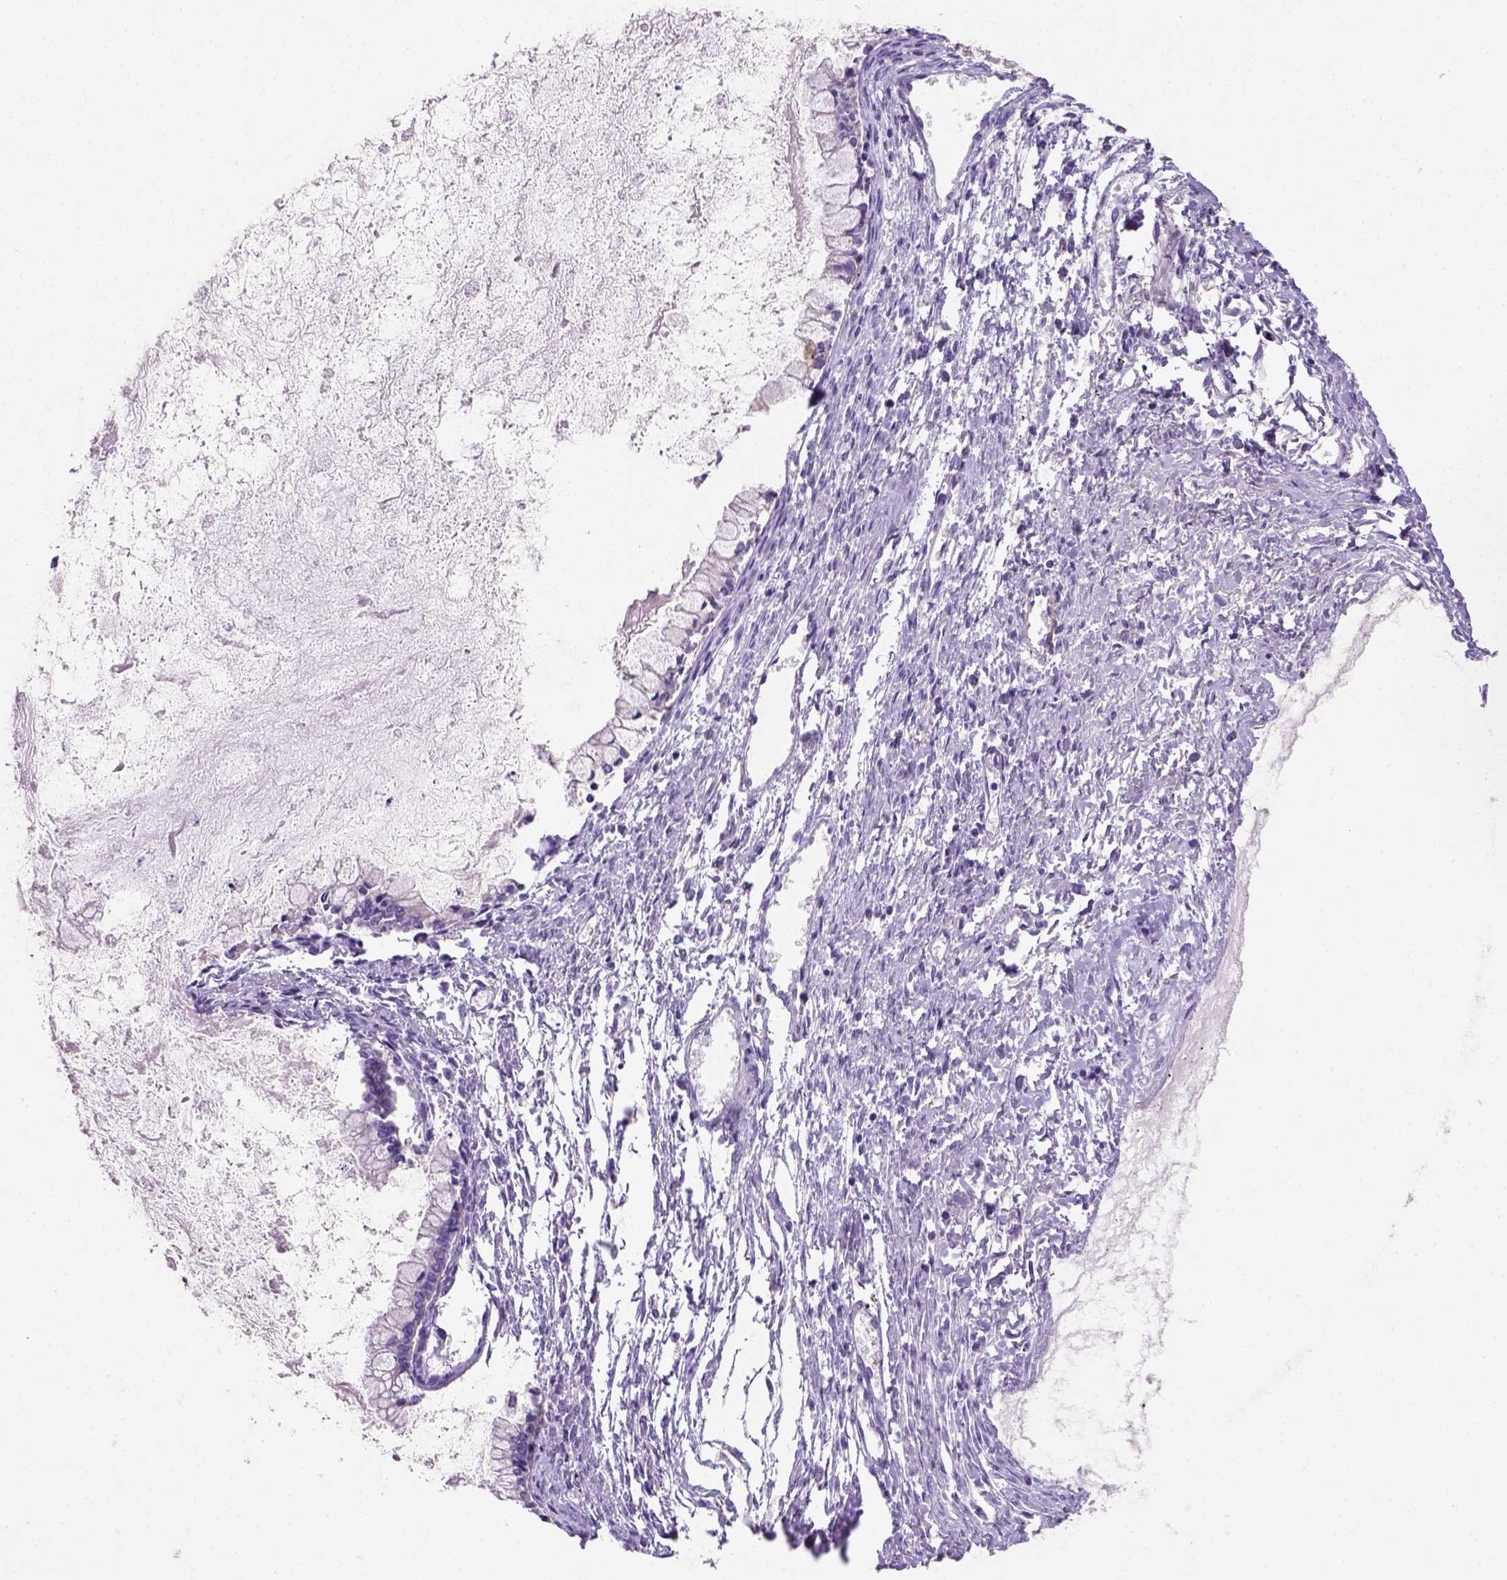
{"staining": {"intensity": "negative", "quantity": "none", "location": "none"}, "tissue": "ovarian cancer", "cell_type": "Tumor cells", "image_type": "cancer", "snomed": [{"axis": "morphology", "description": "Cystadenocarcinoma, mucinous, NOS"}, {"axis": "topography", "description": "Ovary"}], "caption": "This histopathology image is of ovarian cancer (mucinous cystadenocarcinoma) stained with IHC to label a protein in brown with the nuclei are counter-stained blue. There is no expression in tumor cells. The staining is performed using DAB brown chromogen with nuclei counter-stained in using hematoxylin.", "gene": "SIRPD", "patient": {"sex": "female", "age": 67}}